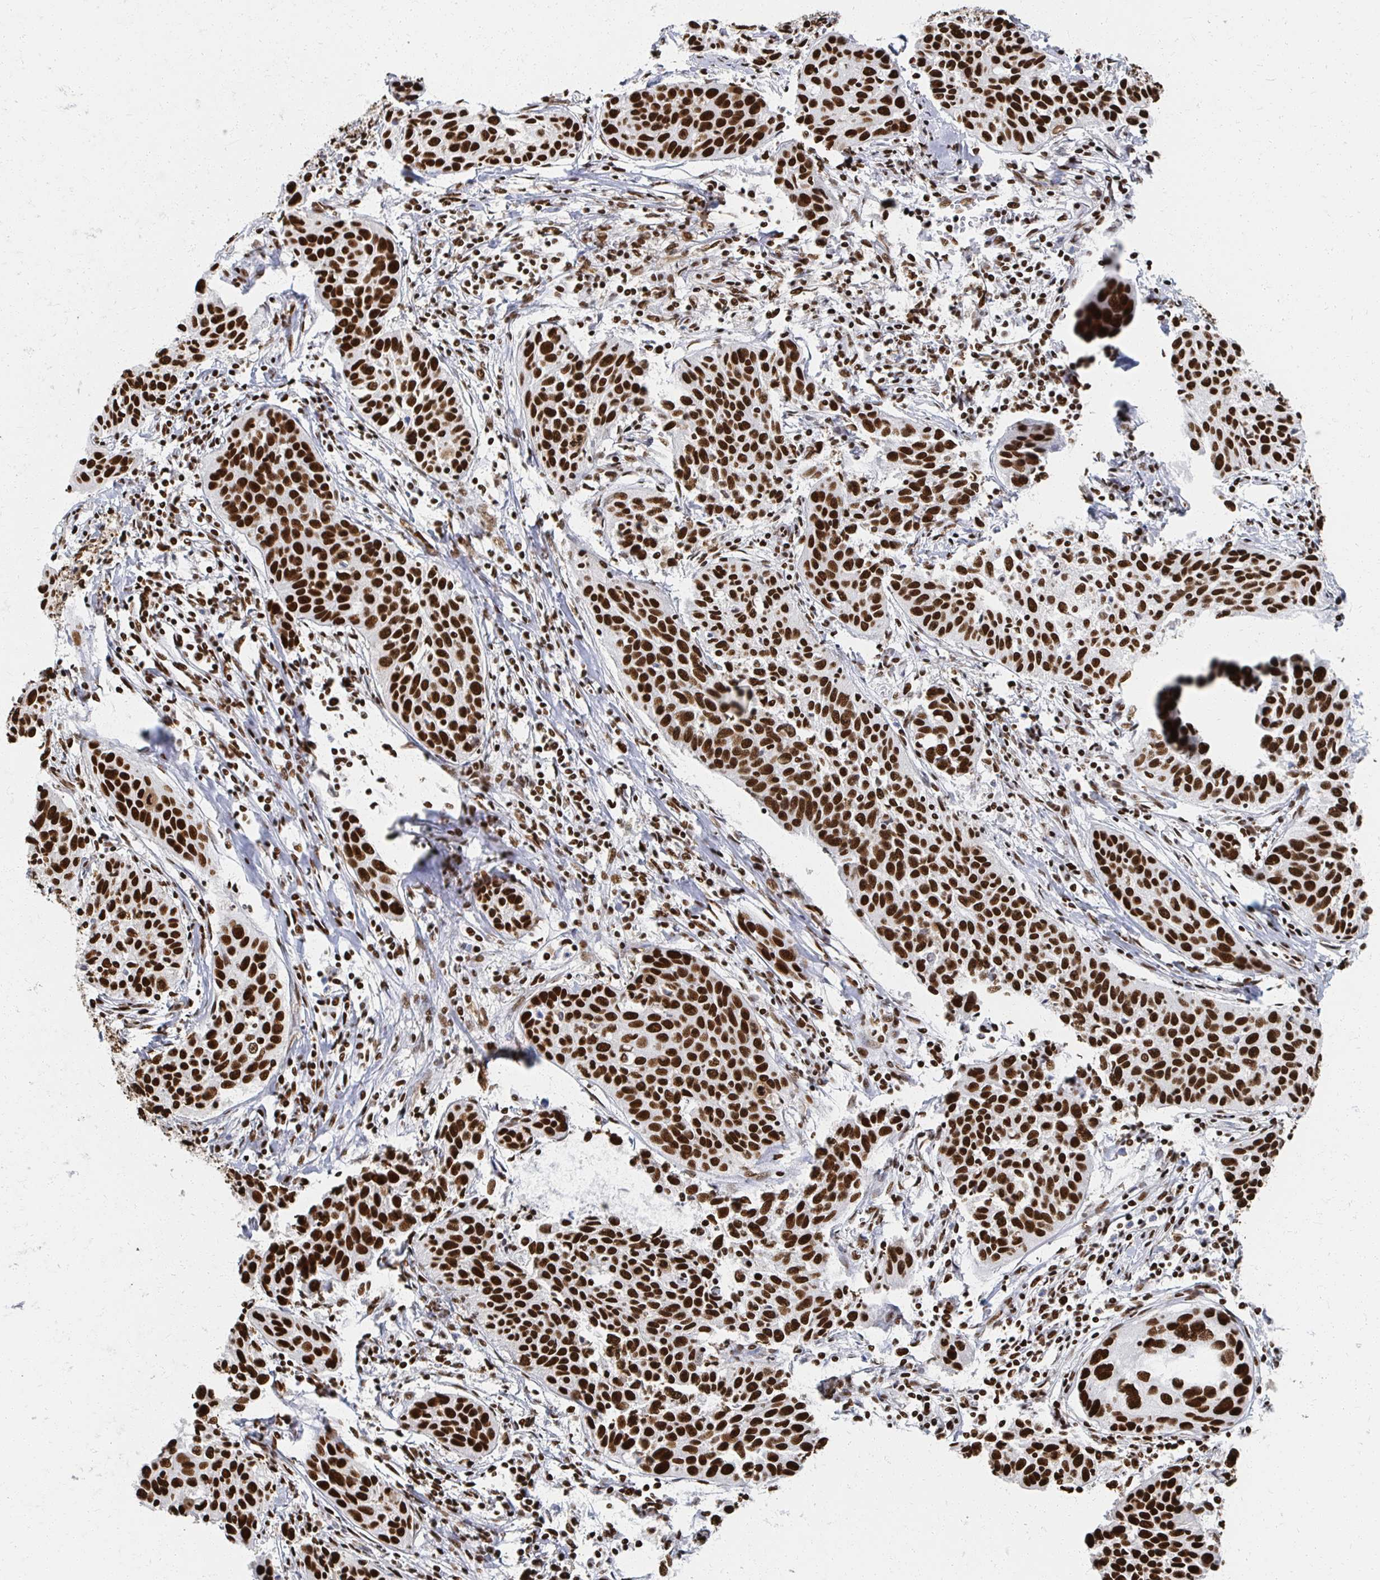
{"staining": {"intensity": "strong", "quantity": ">75%", "location": "nuclear"}, "tissue": "cervical cancer", "cell_type": "Tumor cells", "image_type": "cancer", "snomed": [{"axis": "morphology", "description": "Squamous cell carcinoma, NOS"}, {"axis": "topography", "description": "Cervix"}], "caption": "IHC staining of squamous cell carcinoma (cervical), which demonstrates high levels of strong nuclear positivity in about >75% of tumor cells indicating strong nuclear protein expression. The staining was performed using DAB (brown) for protein detection and nuclei were counterstained in hematoxylin (blue).", "gene": "RBBP7", "patient": {"sex": "female", "age": 31}}